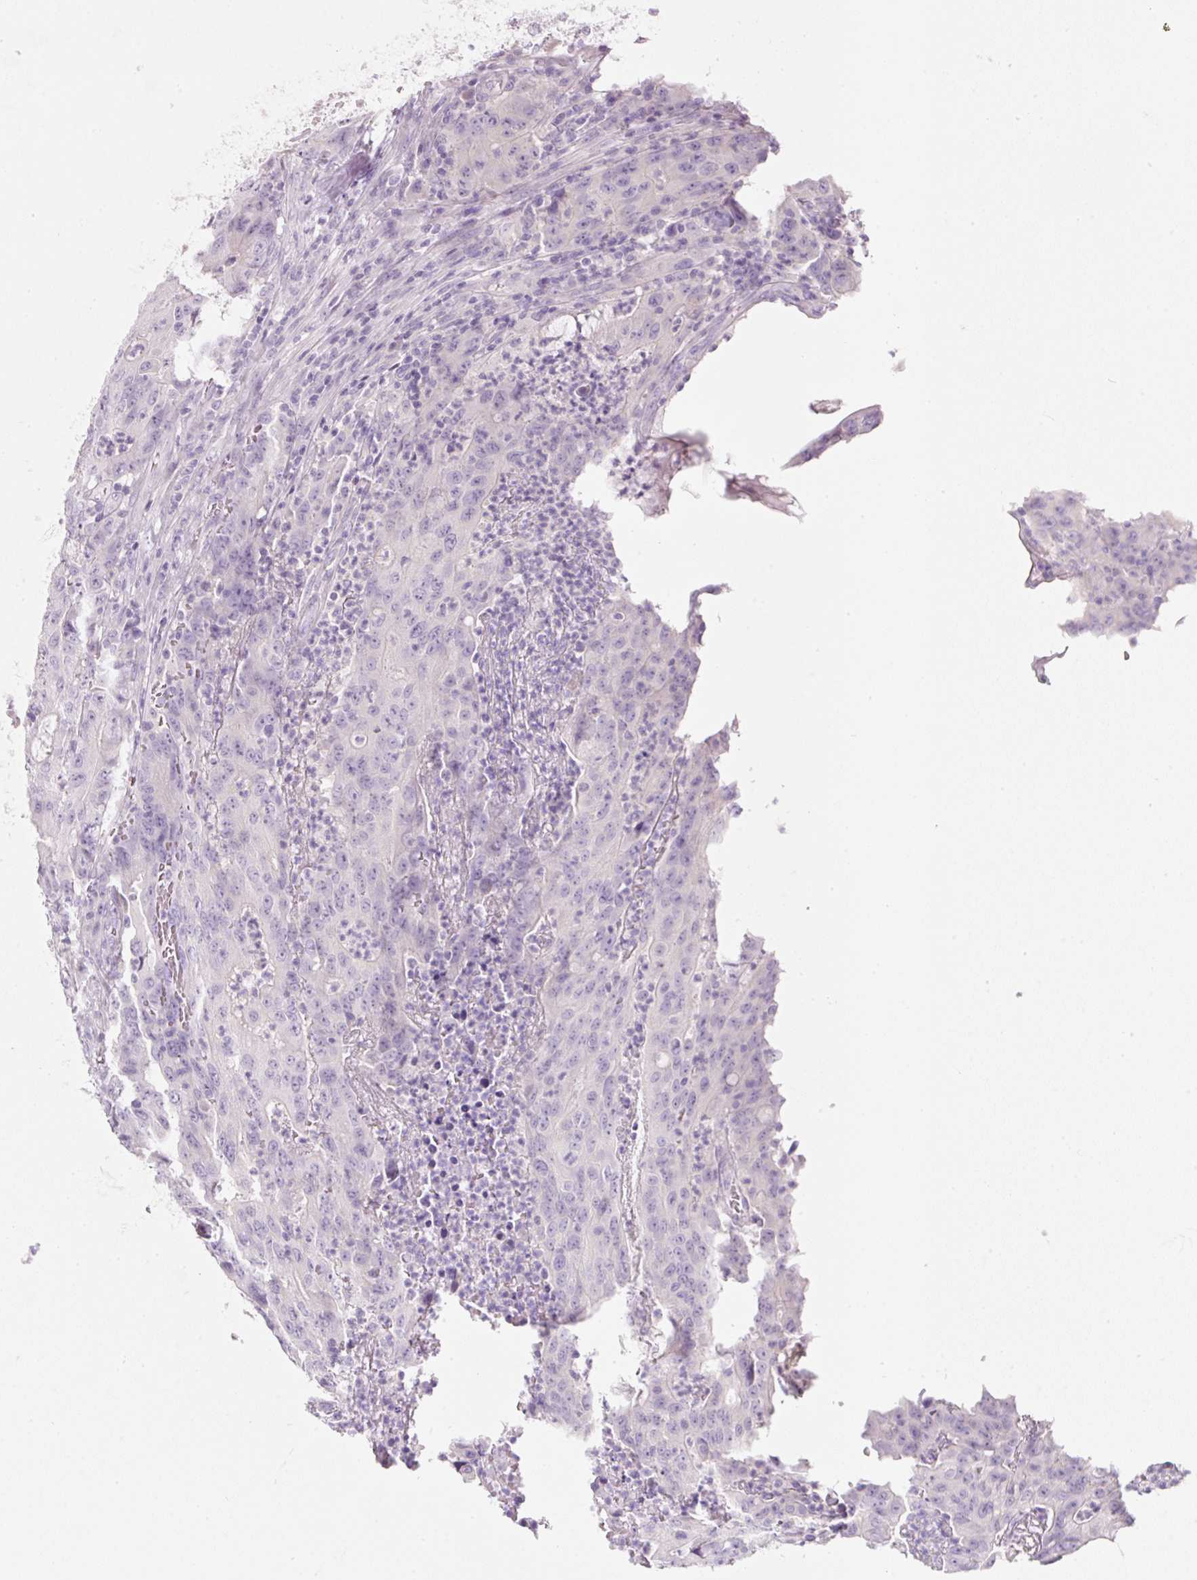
{"staining": {"intensity": "negative", "quantity": "none", "location": "none"}, "tissue": "colorectal cancer", "cell_type": "Tumor cells", "image_type": "cancer", "snomed": [{"axis": "morphology", "description": "Adenocarcinoma, NOS"}, {"axis": "topography", "description": "Colon"}], "caption": "Immunohistochemical staining of human adenocarcinoma (colorectal) demonstrates no significant expression in tumor cells.", "gene": "SLC2A2", "patient": {"sex": "male", "age": 83}}